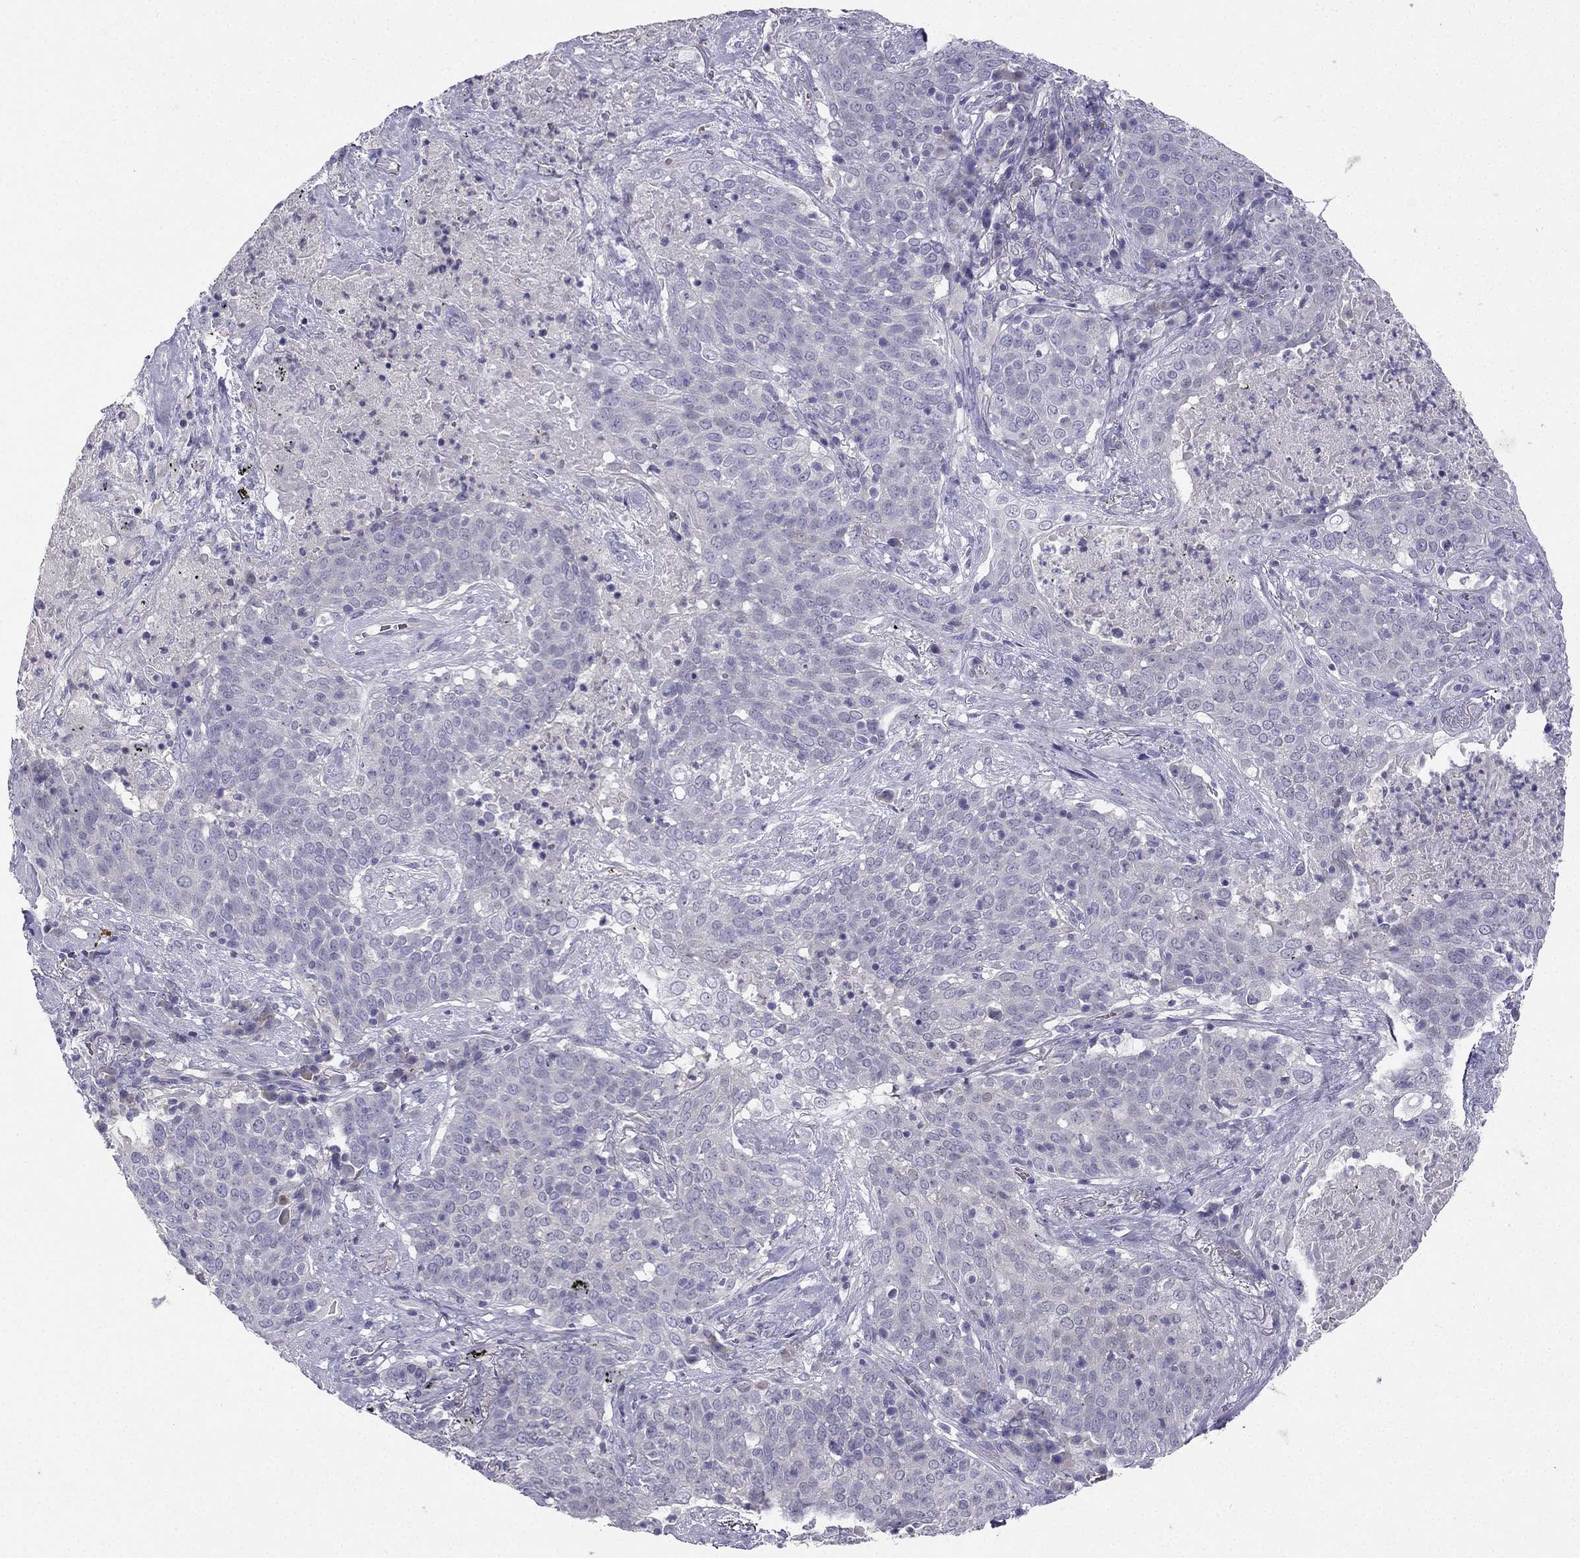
{"staining": {"intensity": "negative", "quantity": "none", "location": "none"}, "tissue": "lung cancer", "cell_type": "Tumor cells", "image_type": "cancer", "snomed": [{"axis": "morphology", "description": "Squamous cell carcinoma, NOS"}, {"axis": "topography", "description": "Lung"}], "caption": "IHC image of human squamous cell carcinoma (lung) stained for a protein (brown), which exhibits no staining in tumor cells. (Brightfield microscopy of DAB (3,3'-diaminobenzidine) immunohistochemistry at high magnification).", "gene": "RSPH14", "patient": {"sex": "male", "age": 82}}